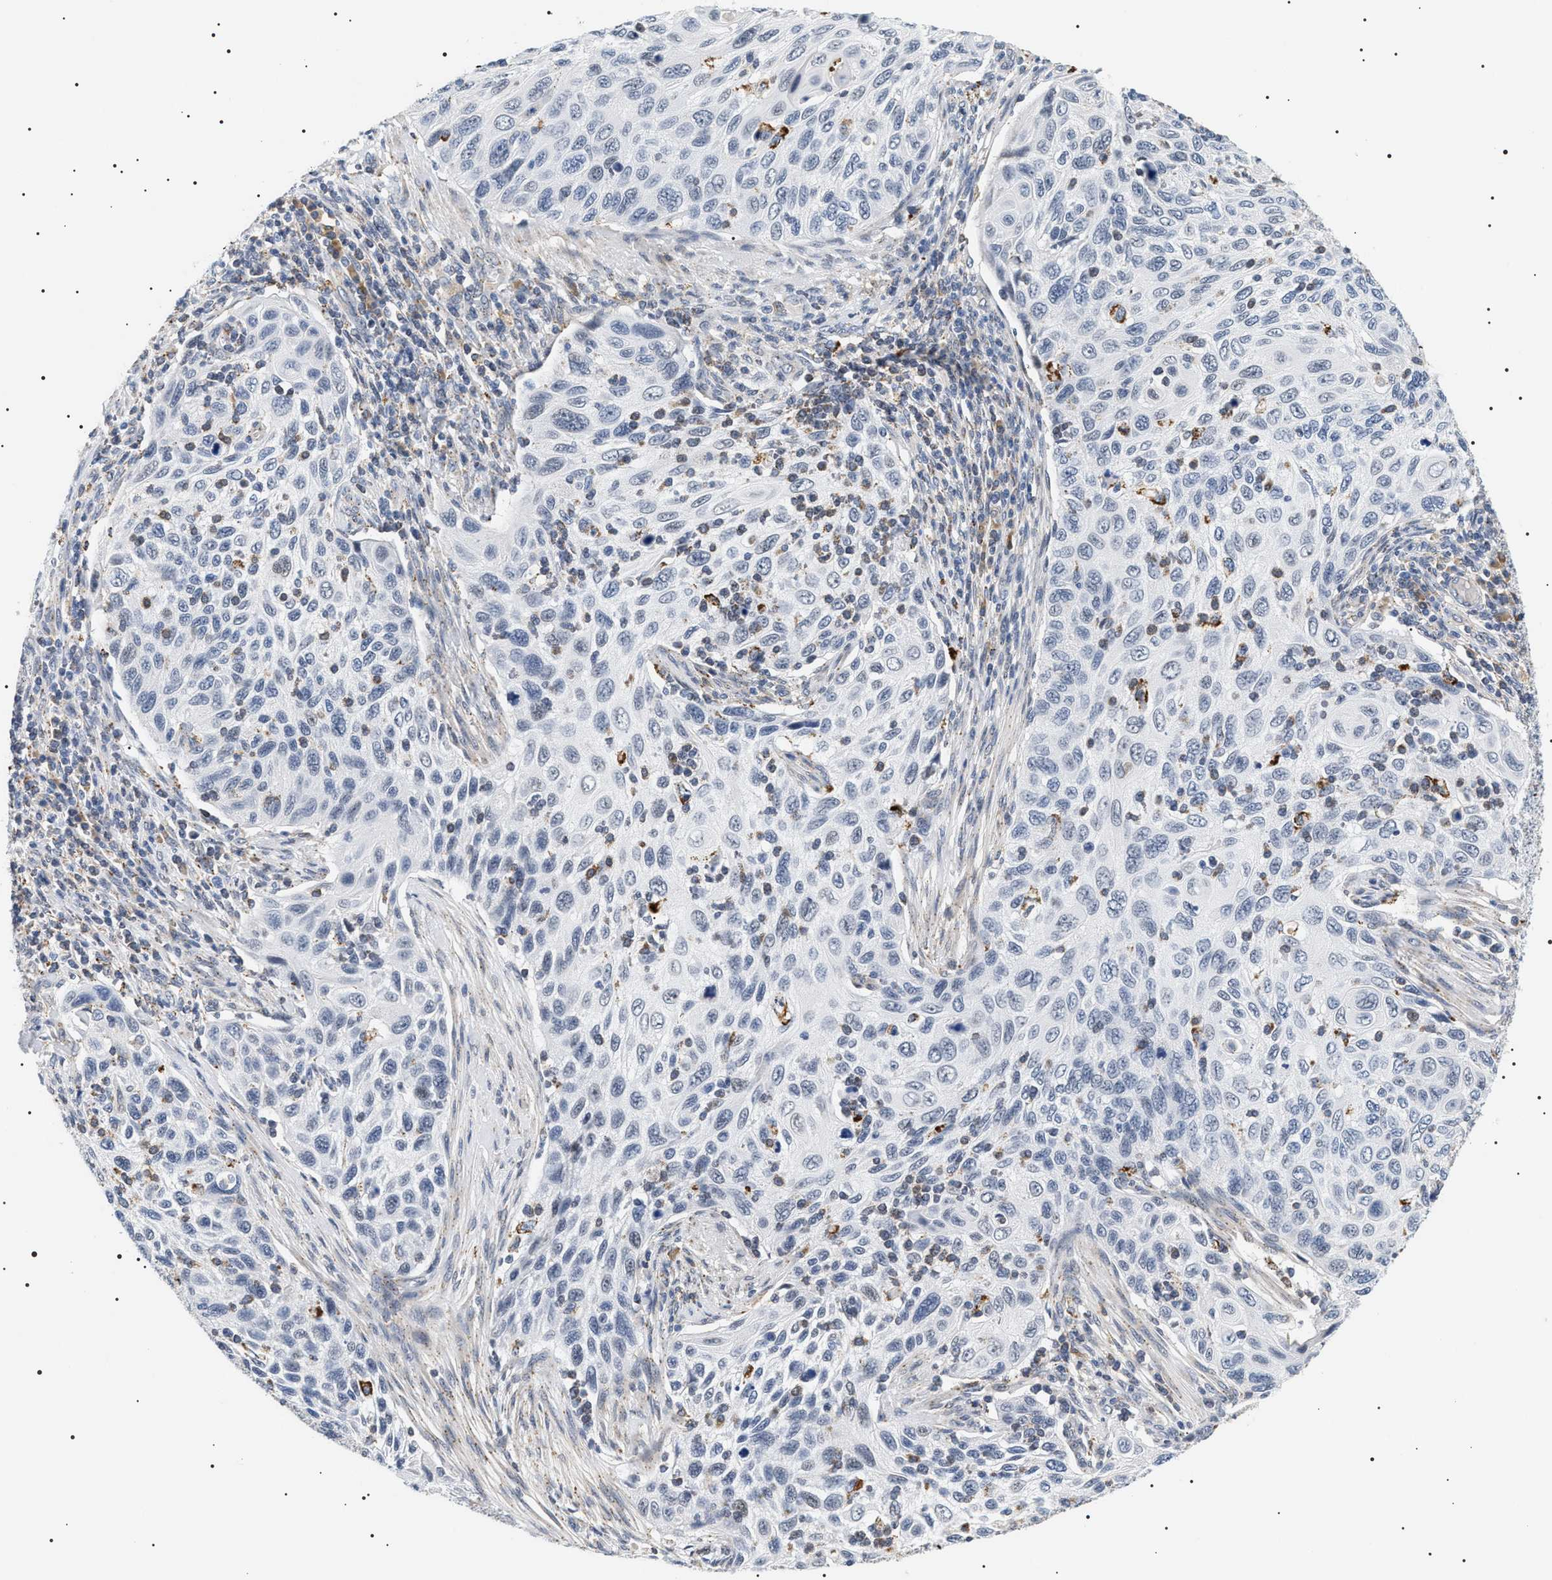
{"staining": {"intensity": "negative", "quantity": "none", "location": "none"}, "tissue": "cervical cancer", "cell_type": "Tumor cells", "image_type": "cancer", "snomed": [{"axis": "morphology", "description": "Squamous cell carcinoma, NOS"}, {"axis": "topography", "description": "Cervix"}], "caption": "Cervical squamous cell carcinoma stained for a protein using immunohistochemistry (IHC) reveals no expression tumor cells.", "gene": "HSD17B11", "patient": {"sex": "female", "age": 70}}